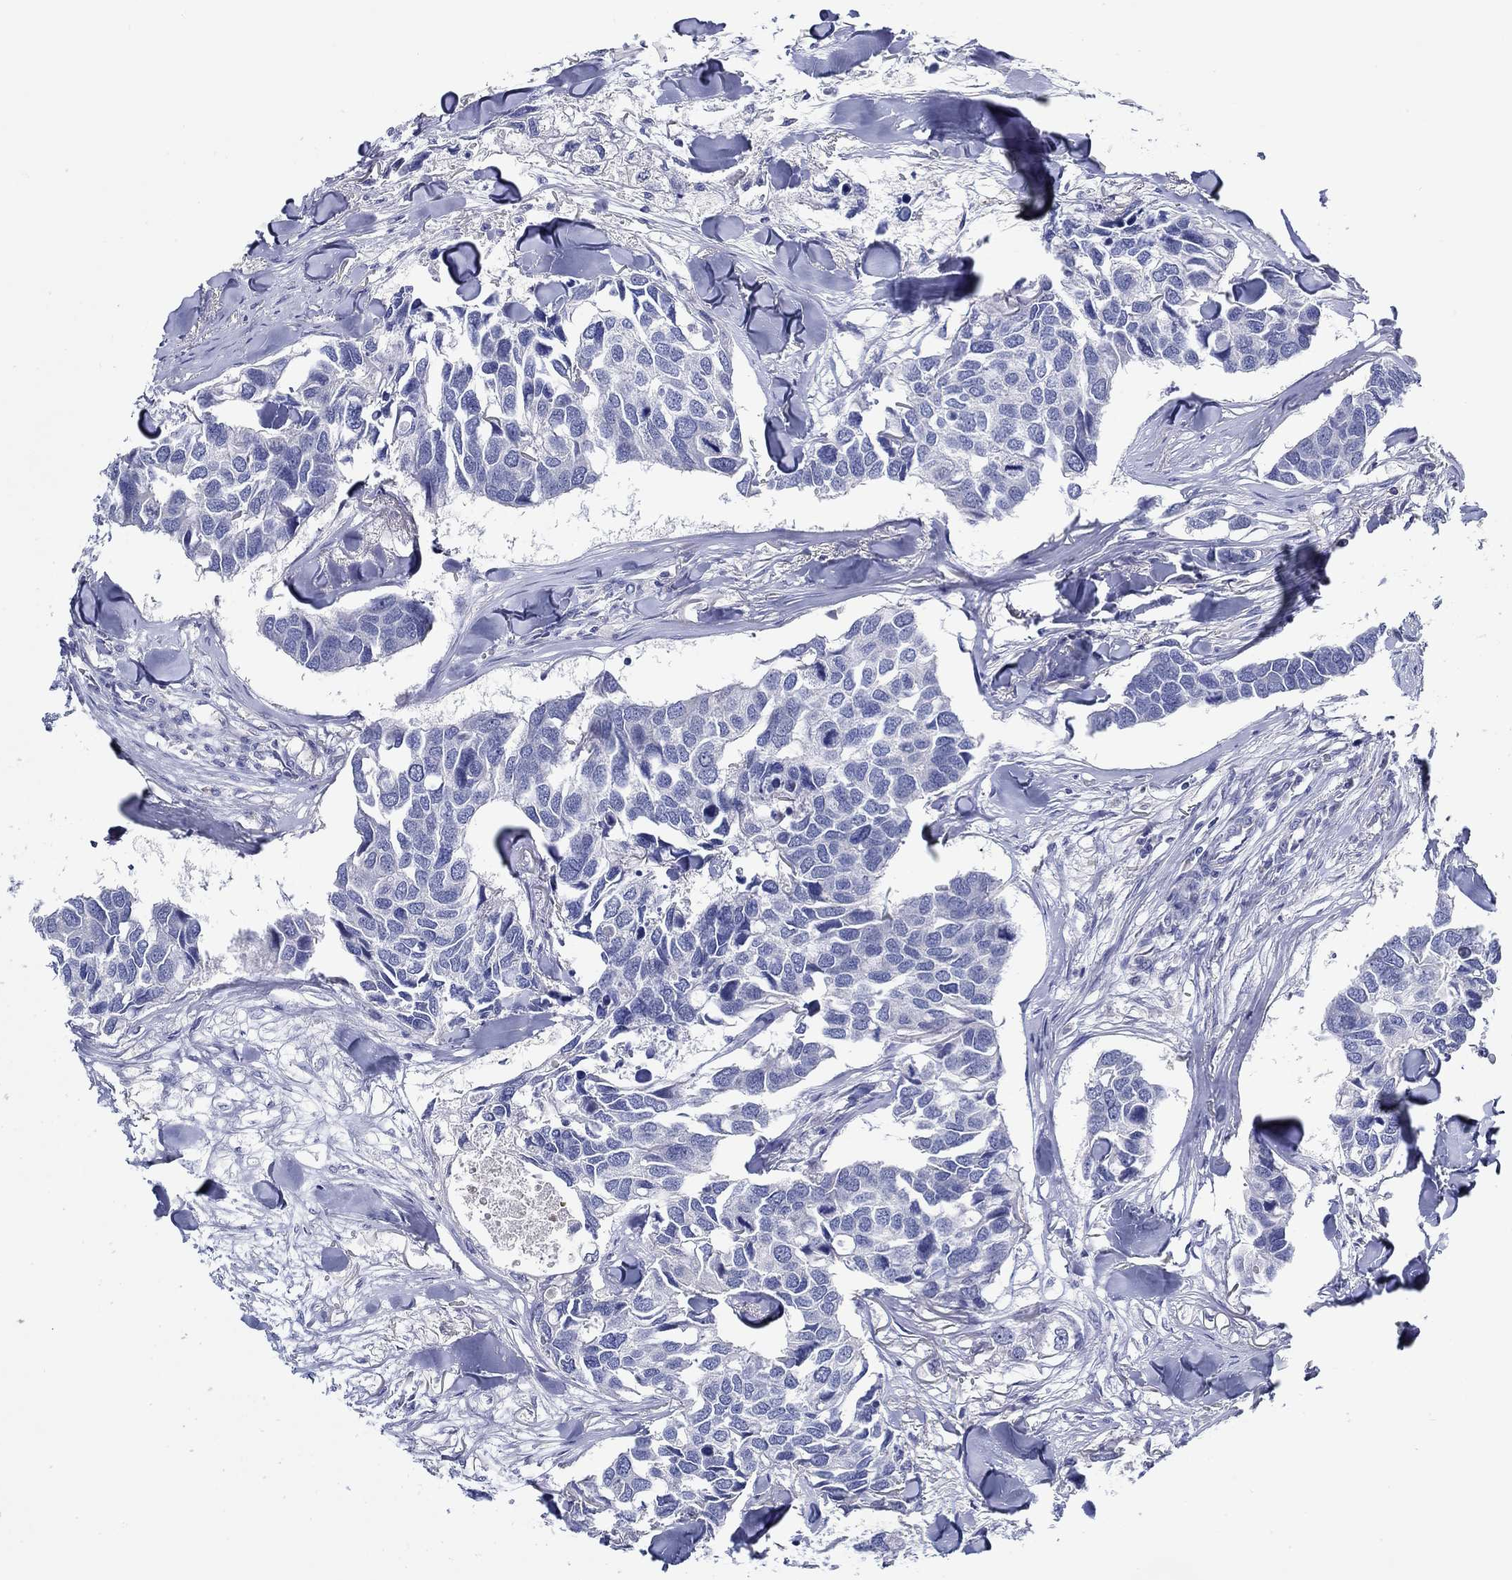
{"staining": {"intensity": "negative", "quantity": "none", "location": "none"}, "tissue": "breast cancer", "cell_type": "Tumor cells", "image_type": "cancer", "snomed": [{"axis": "morphology", "description": "Duct carcinoma"}, {"axis": "topography", "description": "Breast"}], "caption": "The immunohistochemistry (IHC) histopathology image has no significant expression in tumor cells of breast cancer tissue.", "gene": "CFAP61", "patient": {"sex": "female", "age": 83}}